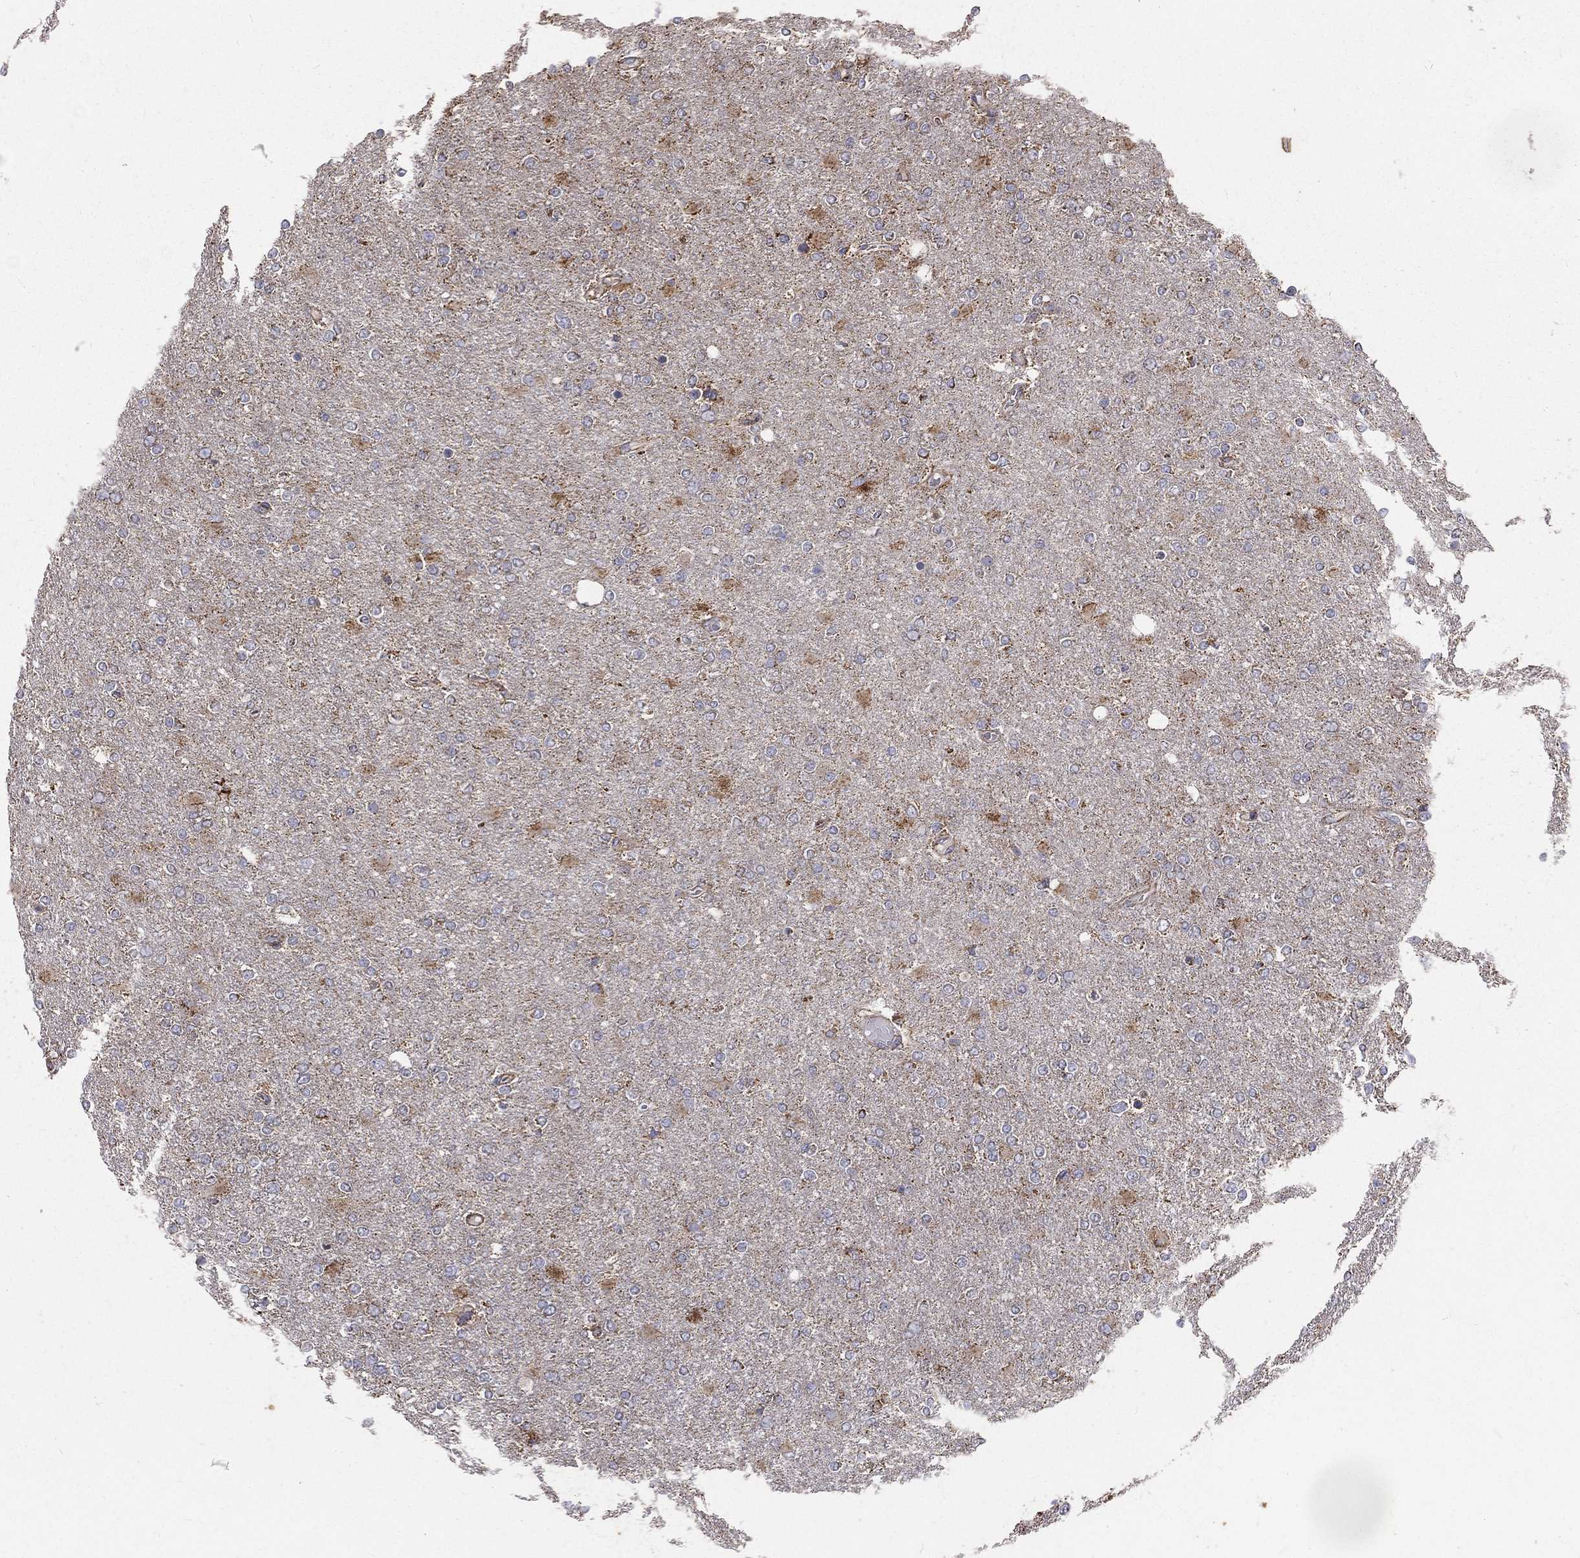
{"staining": {"intensity": "negative", "quantity": "none", "location": "none"}, "tissue": "glioma", "cell_type": "Tumor cells", "image_type": "cancer", "snomed": [{"axis": "morphology", "description": "Glioma, malignant, High grade"}, {"axis": "topography", "description": "Cerebral cortex"}], "caption": "Tumor cells are negative for protein expression in human glioma.", "gene": "HADH", "patient": {"sex": "male", "age": 70}}